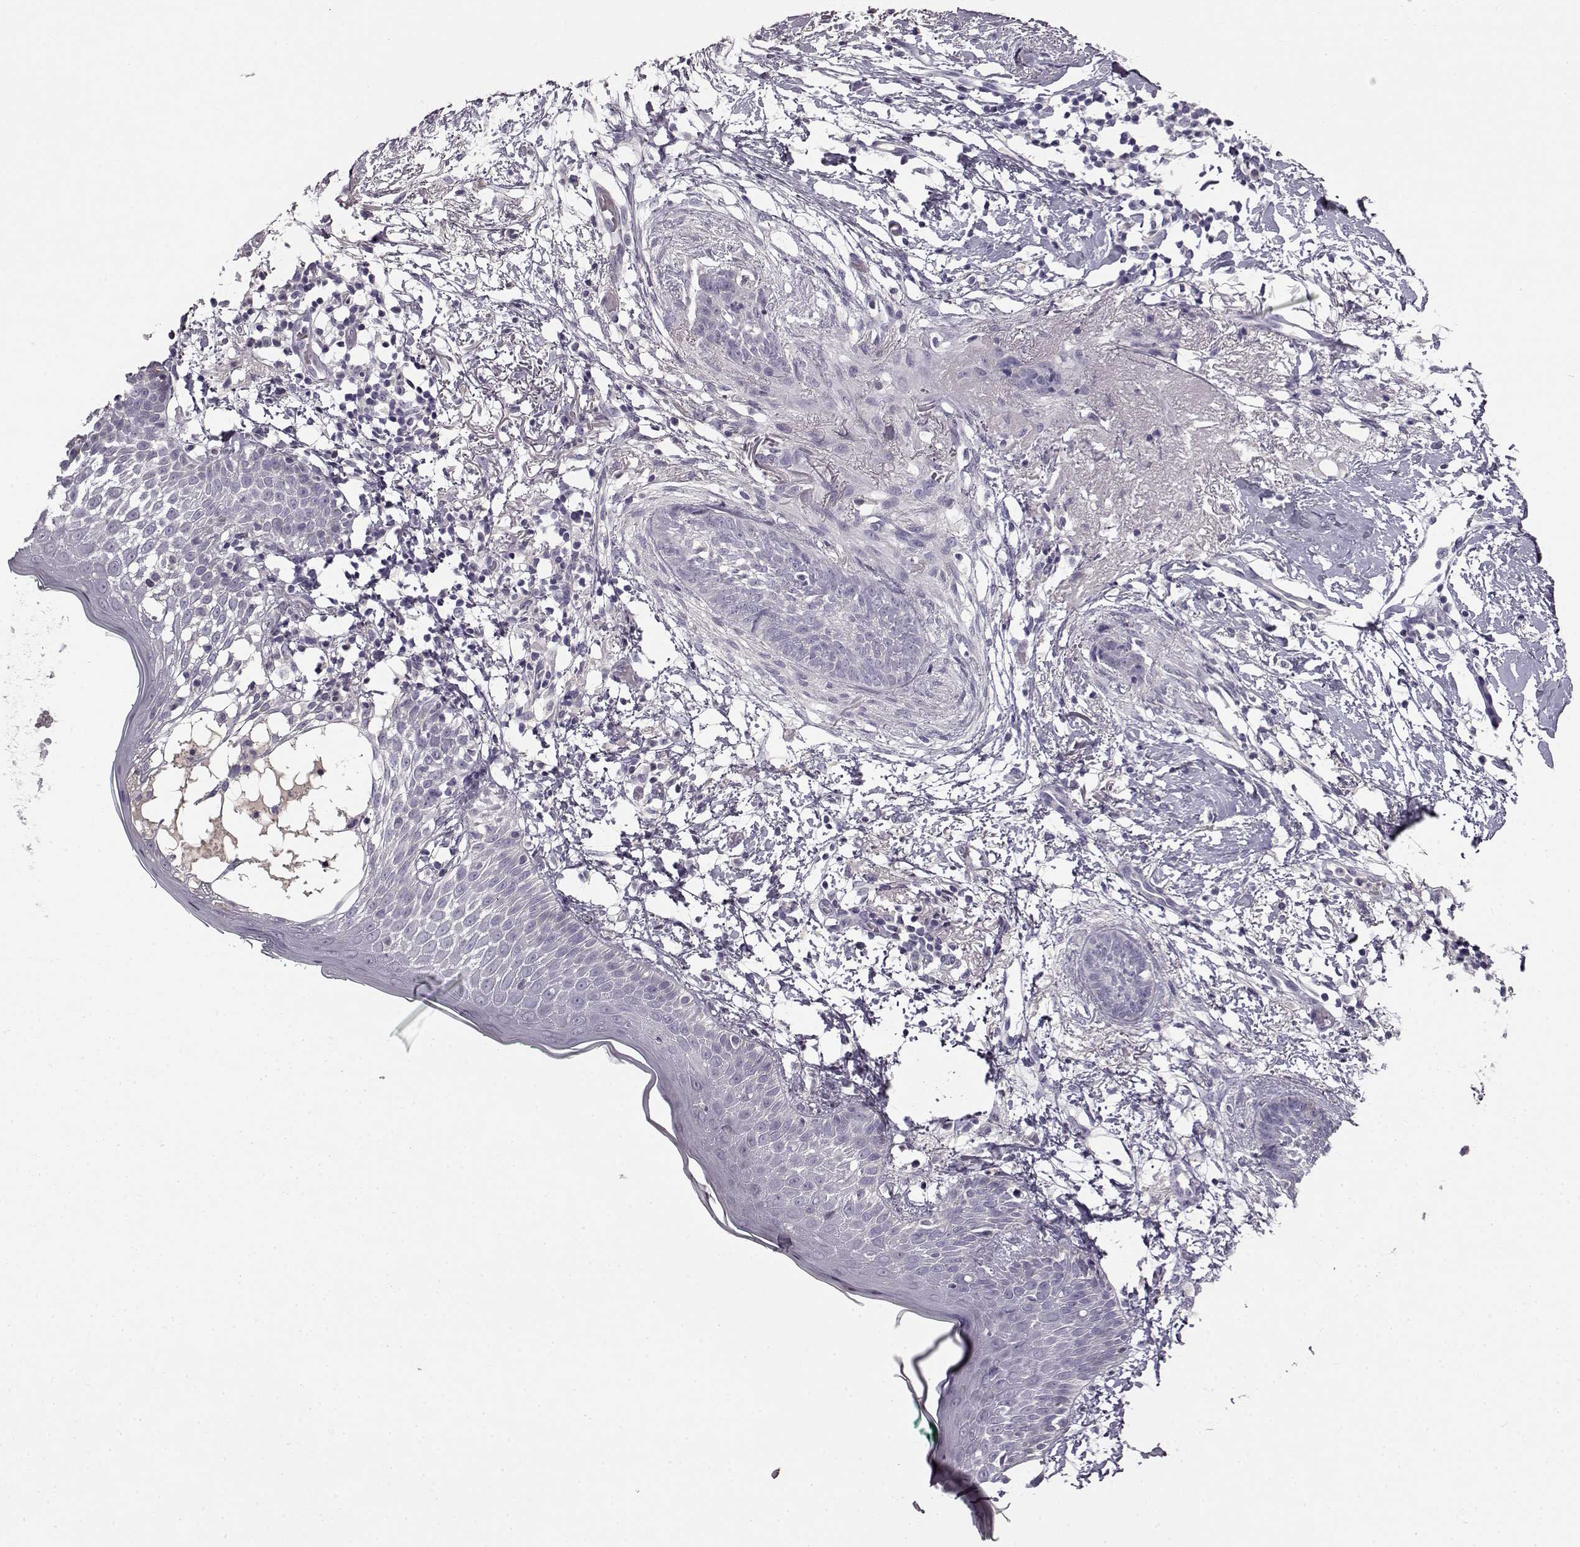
{"staining": {"intensity": "negative", "quantity": "none", "location": "none"}, "tissue": "skin cancer", "cell_type": "Tumor cells", "image_type": "cancer", "snomed": [{"axis": "morphology", "description": "Normal tissue, NOS"}, {"axis": "morphology", "description": "Basal cell carcinoma"}, {"axis": "topography", "description": "Skin"}], "caption": "IHC image of neoplastic tissue: skin basal cell carcinoma stained with DAB (3,3'-diaminobenzidine) reveals no significant protein positivity in tumor cells.", "gene": "KRT85", "patient": {"sex": "male", "age": 84}}